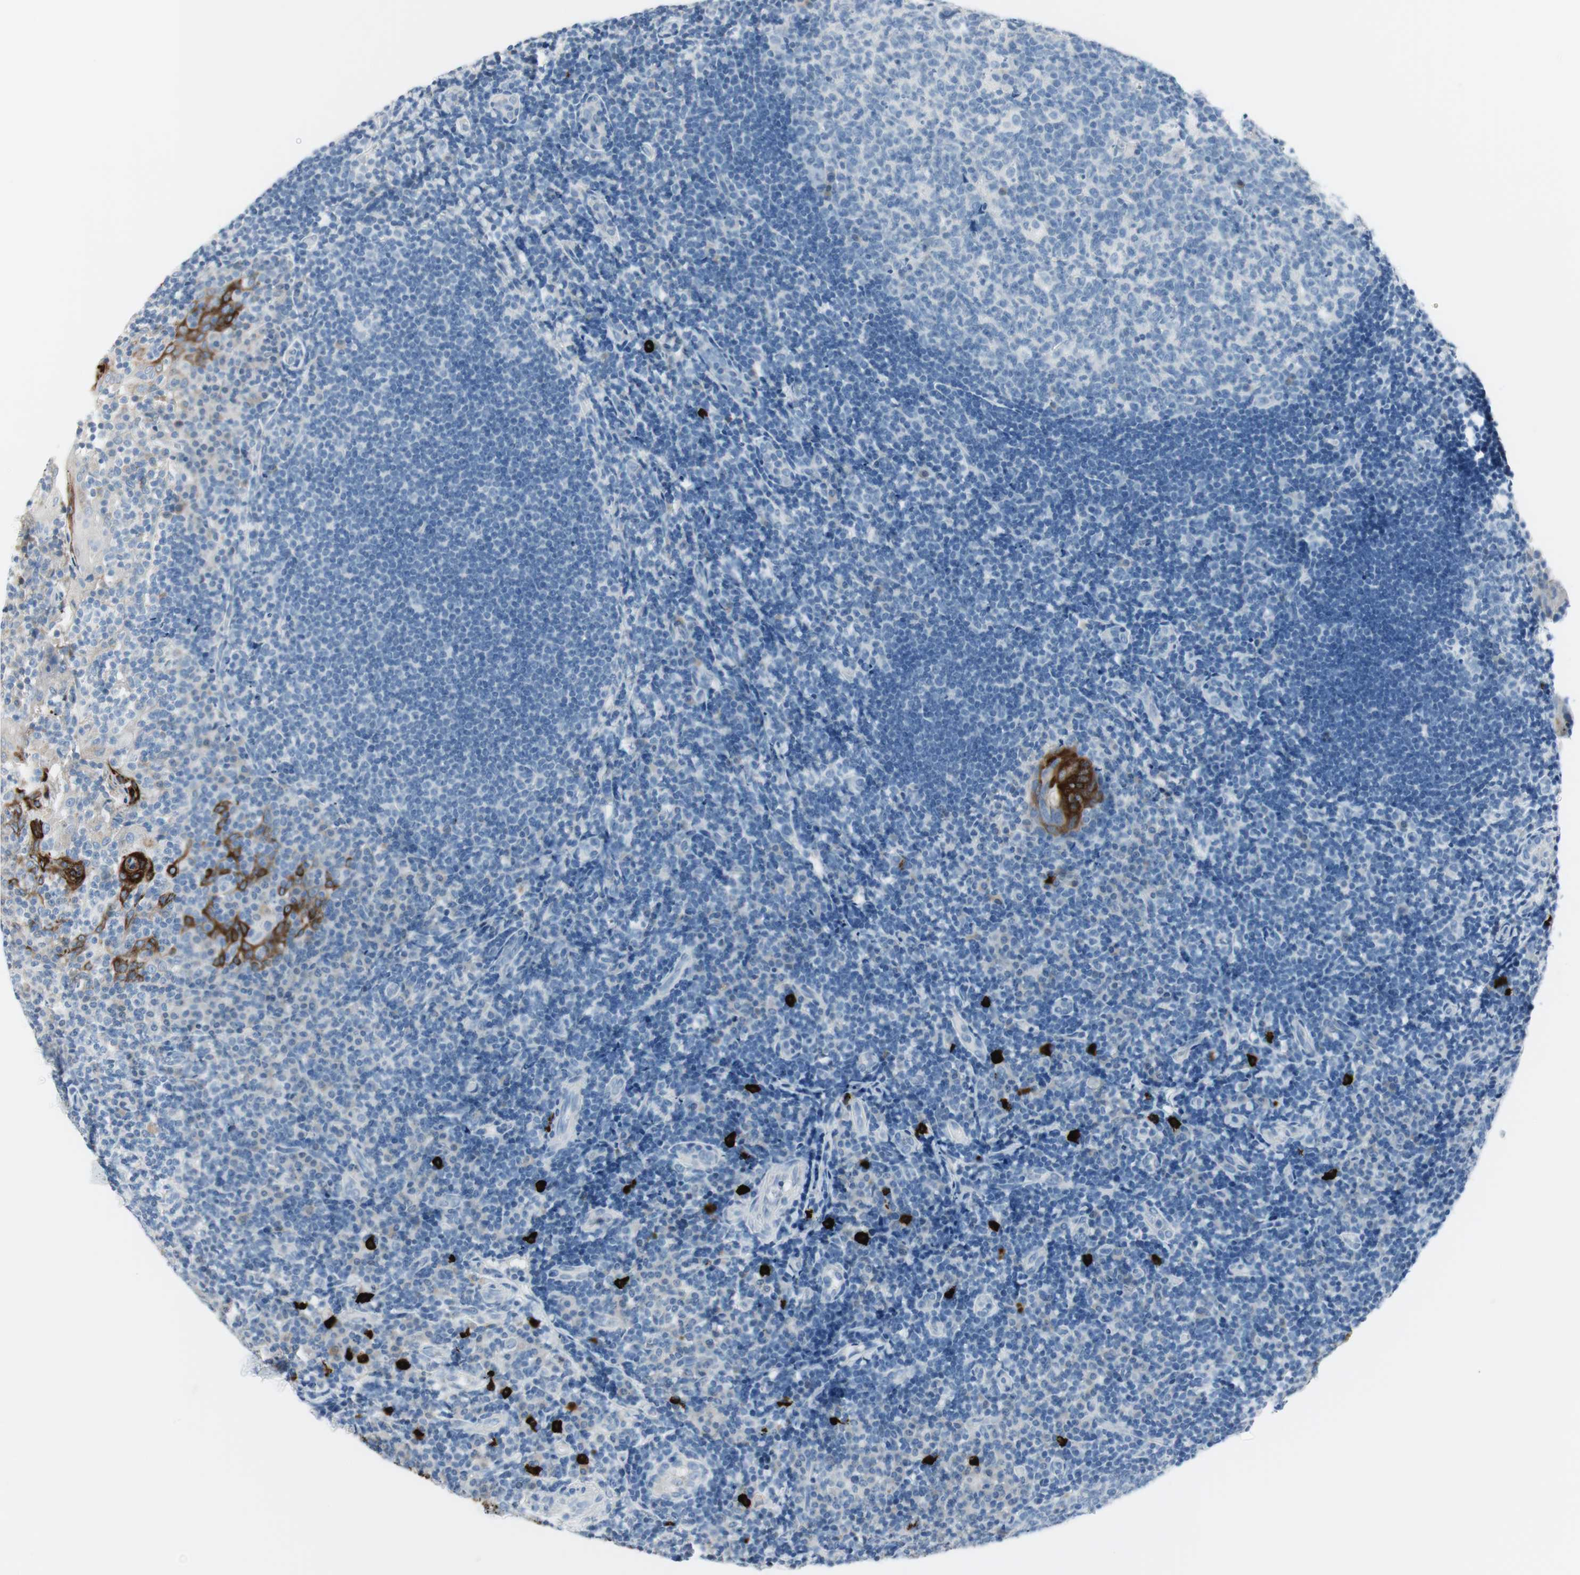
{"staining": {"intensity": "negative", "quantity": "none", "location": "none"}, "tissue": "tonsil", "cell_type": "Germinal center cells", "image_type": "normal", "snomed": [{"axis": "morphology", "description": "Normal tissue, NOS"}, {"axis": "topography", "description": "Tonsil"}], "caption": "This is an immunohistochemistry histopathology image of normal human tonsil. There is no positivity in germinal center cells.", "gene": "DLG4", "patient": {"sex": "female", "age": 40}}